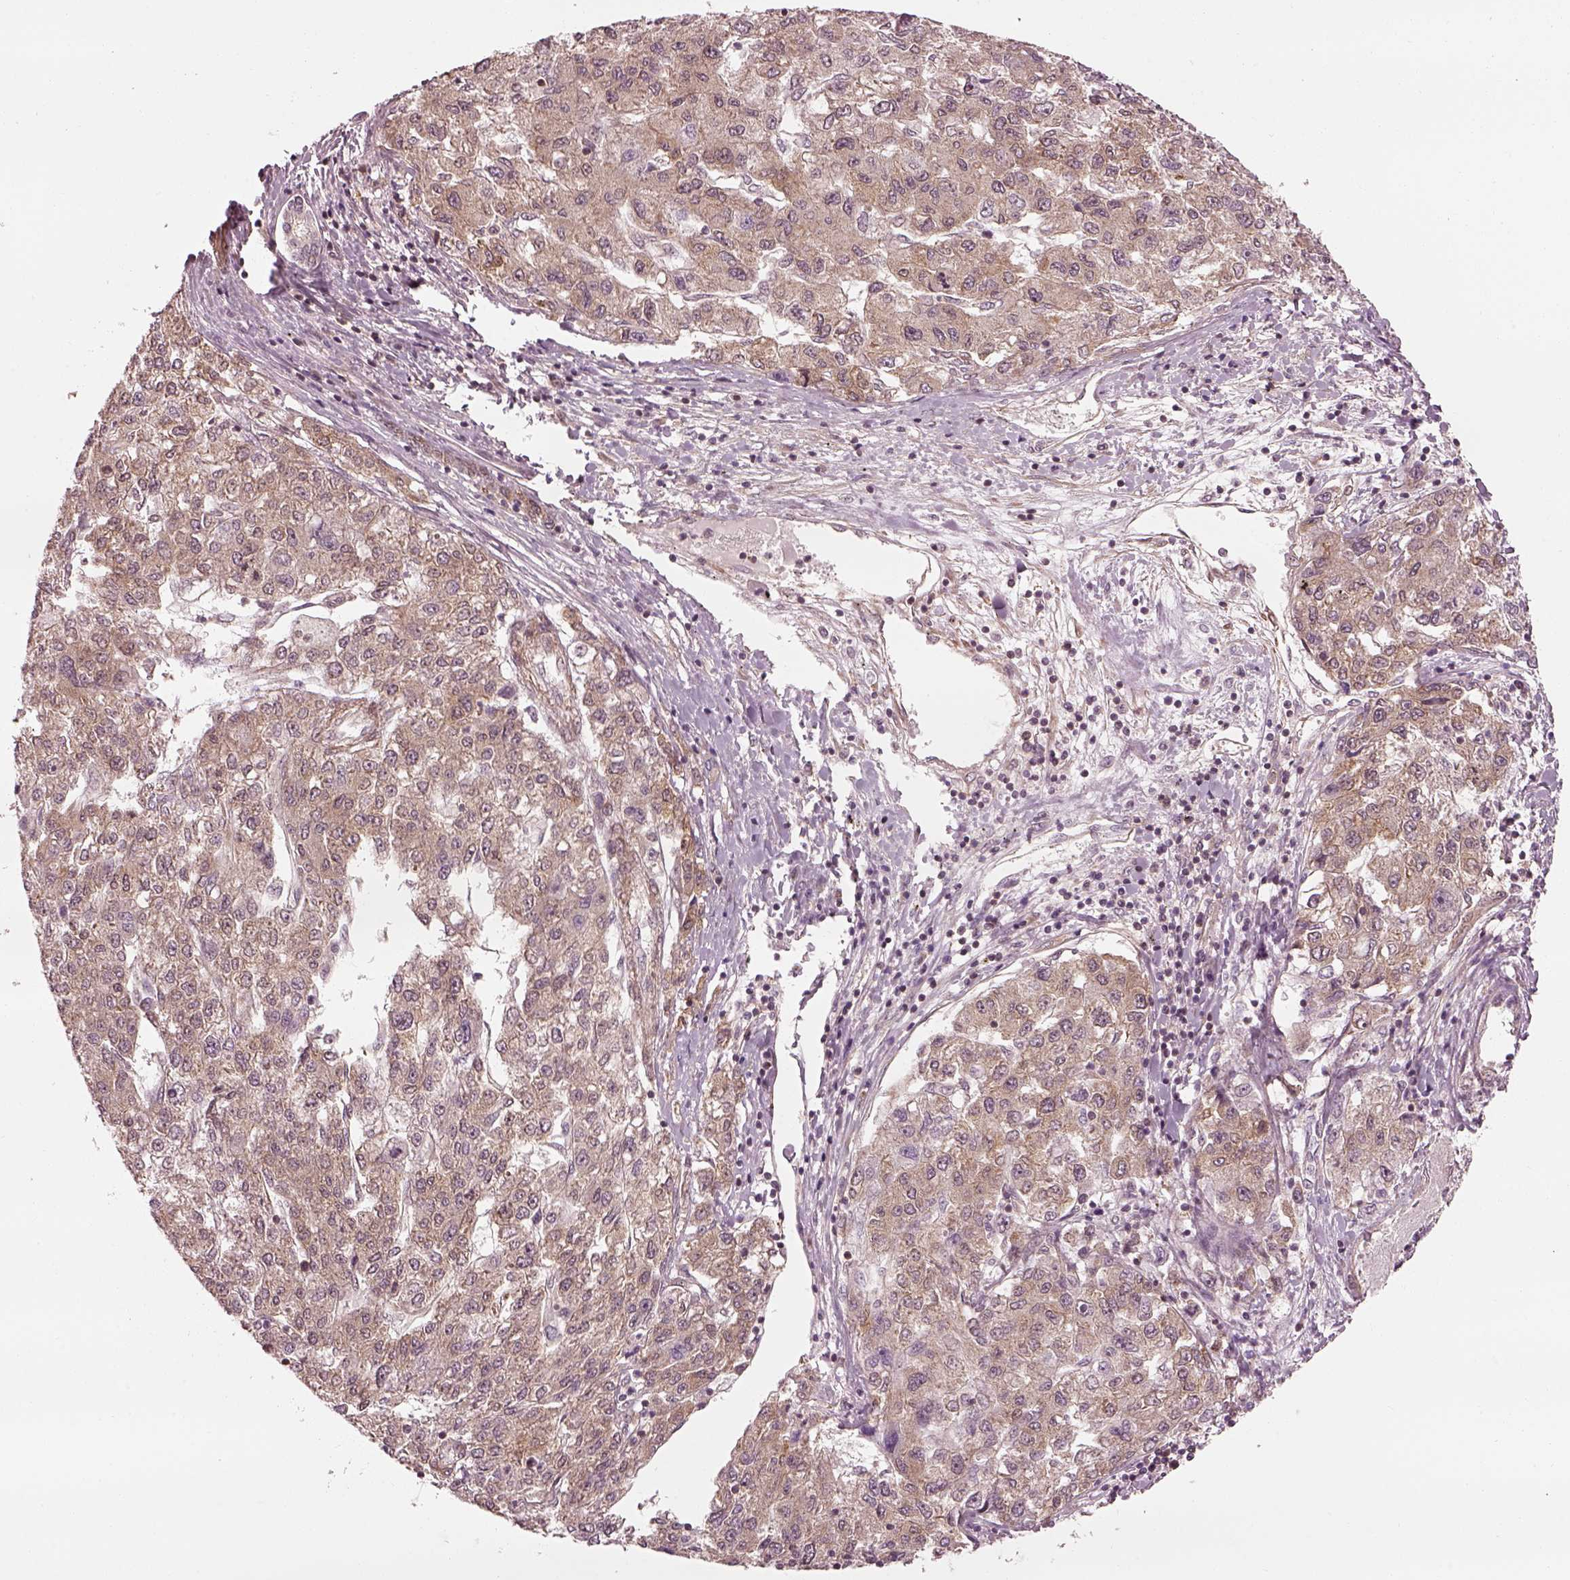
{"staining": {"intensity": "weak", "quantity": "25%-75%", "location": "cytoplasmic/membranous"}, "tissue": "liver cancer", "cell_type": "Tumor cells", "image_type": "cancer", "snomed": [{"axis": "morphology", "description": "Carcinoma, Hepatocellular, NOS"}, {"axis": "topography", "description": "Liver"}], "caption": "Protein staining by immunohistochemistry exhibits weak cytoplasmic/membranous positivity in about 25%-75% of tumor cells in liver hepatocellular carcinoma.", "gene": "LSM14A", "patient": {"sex": "male", "age": 56}}